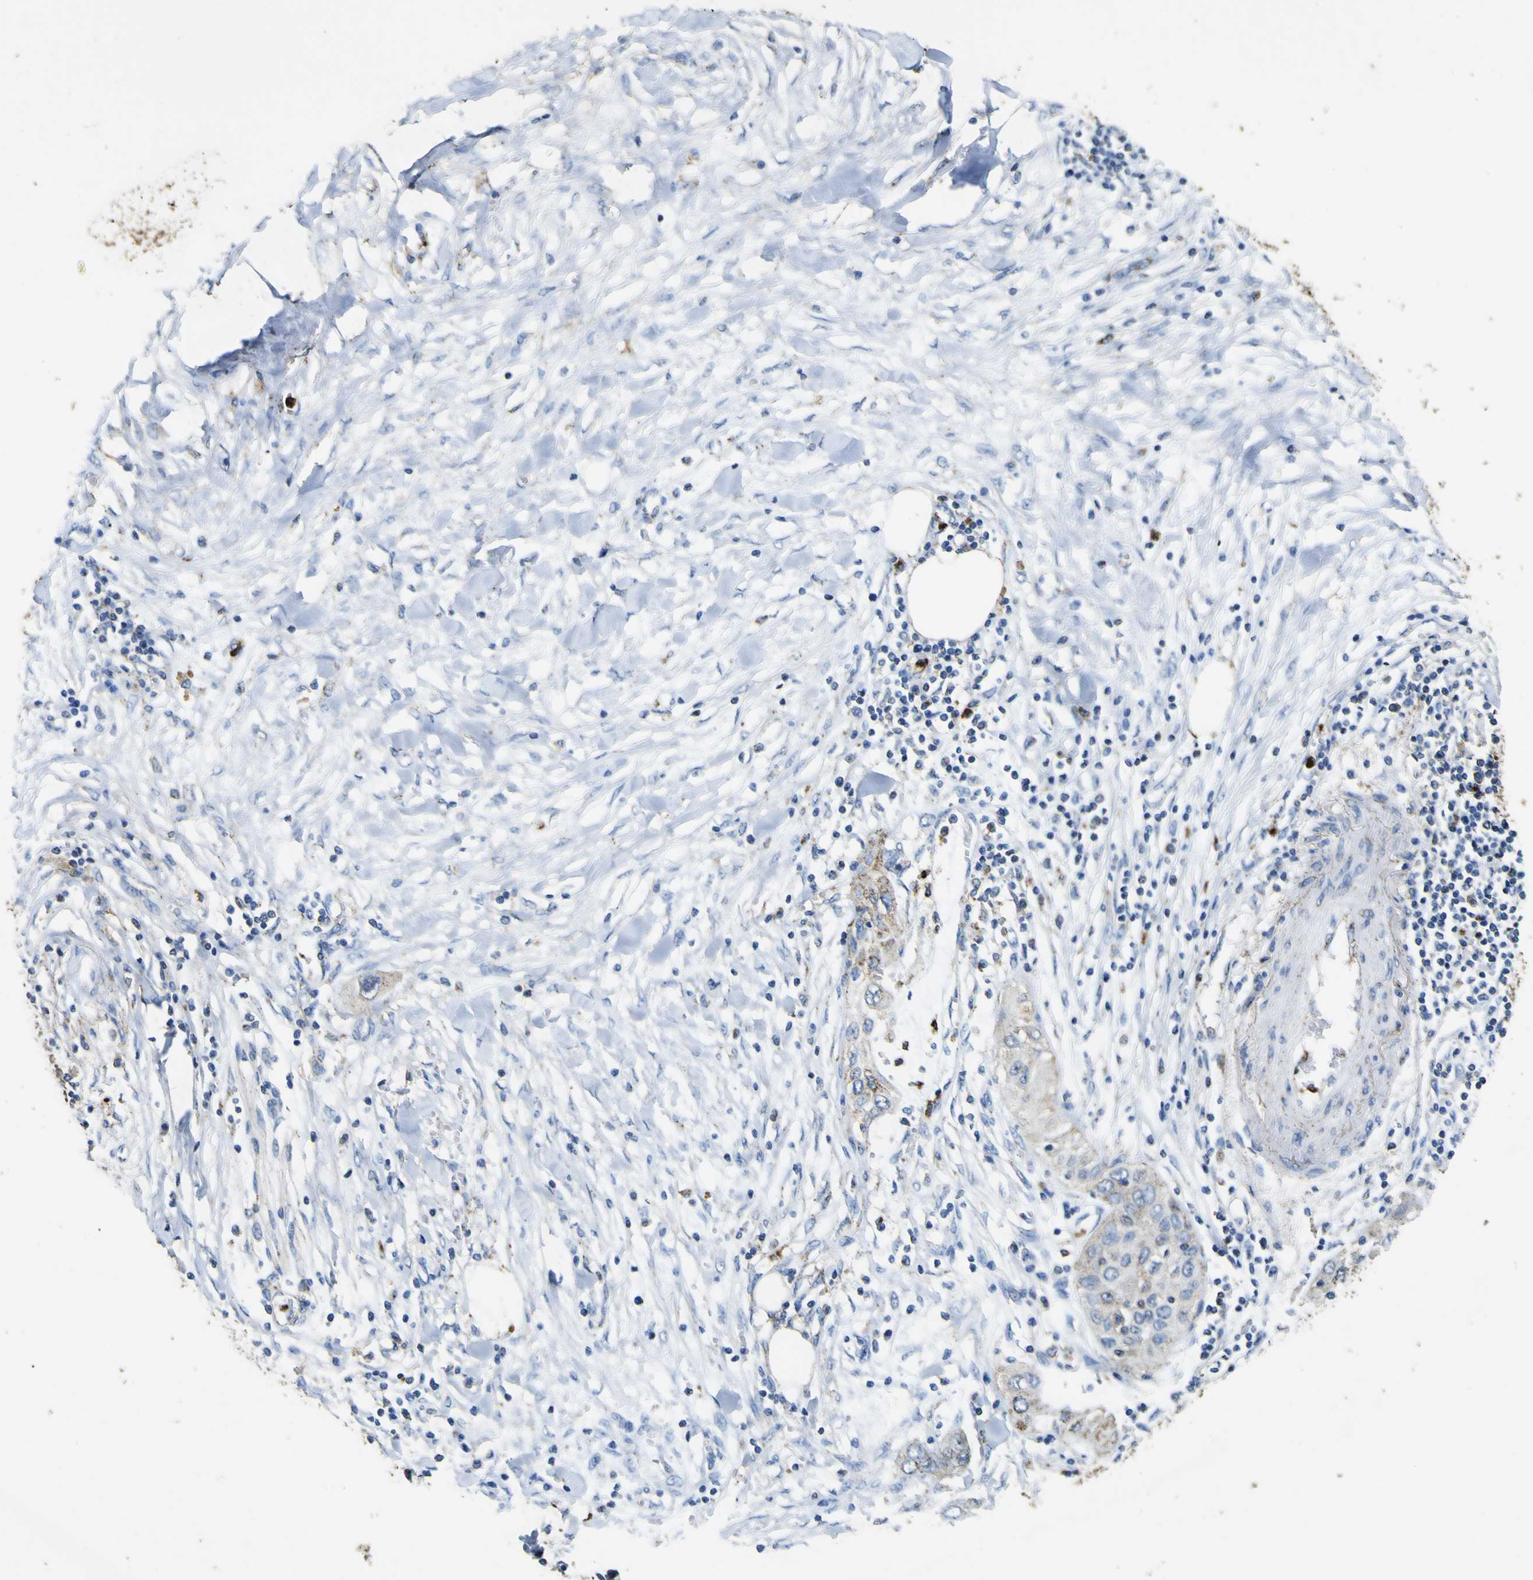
{"staining": {"intensity": "moderate", "quantity": "25%-75%", "location": "cytoplasmic/membranous"}, "tissue": "pancreatic cancer", "cell_type": "Tumor cells", "image_type": "cancer", "snomed": [{"axis": "morphology", "description": "Adenocarcinoma, NOS"}, {"axis": "topography", "description": "Pancreas"}], "caption": "Immunohistochemistry (IHC) (DAB (3,3'-diaminobenzidine)) staining of human pancreatic adenocarcinoma demonstrates moderate cytoplasmic/membranous protein staining in about 25%-75% of tumor cells. (Brightfield microscopy of DAB IHC at high magnification).", "gene": "ACSL3", "patient": {"sex": "female", "age": 70}}